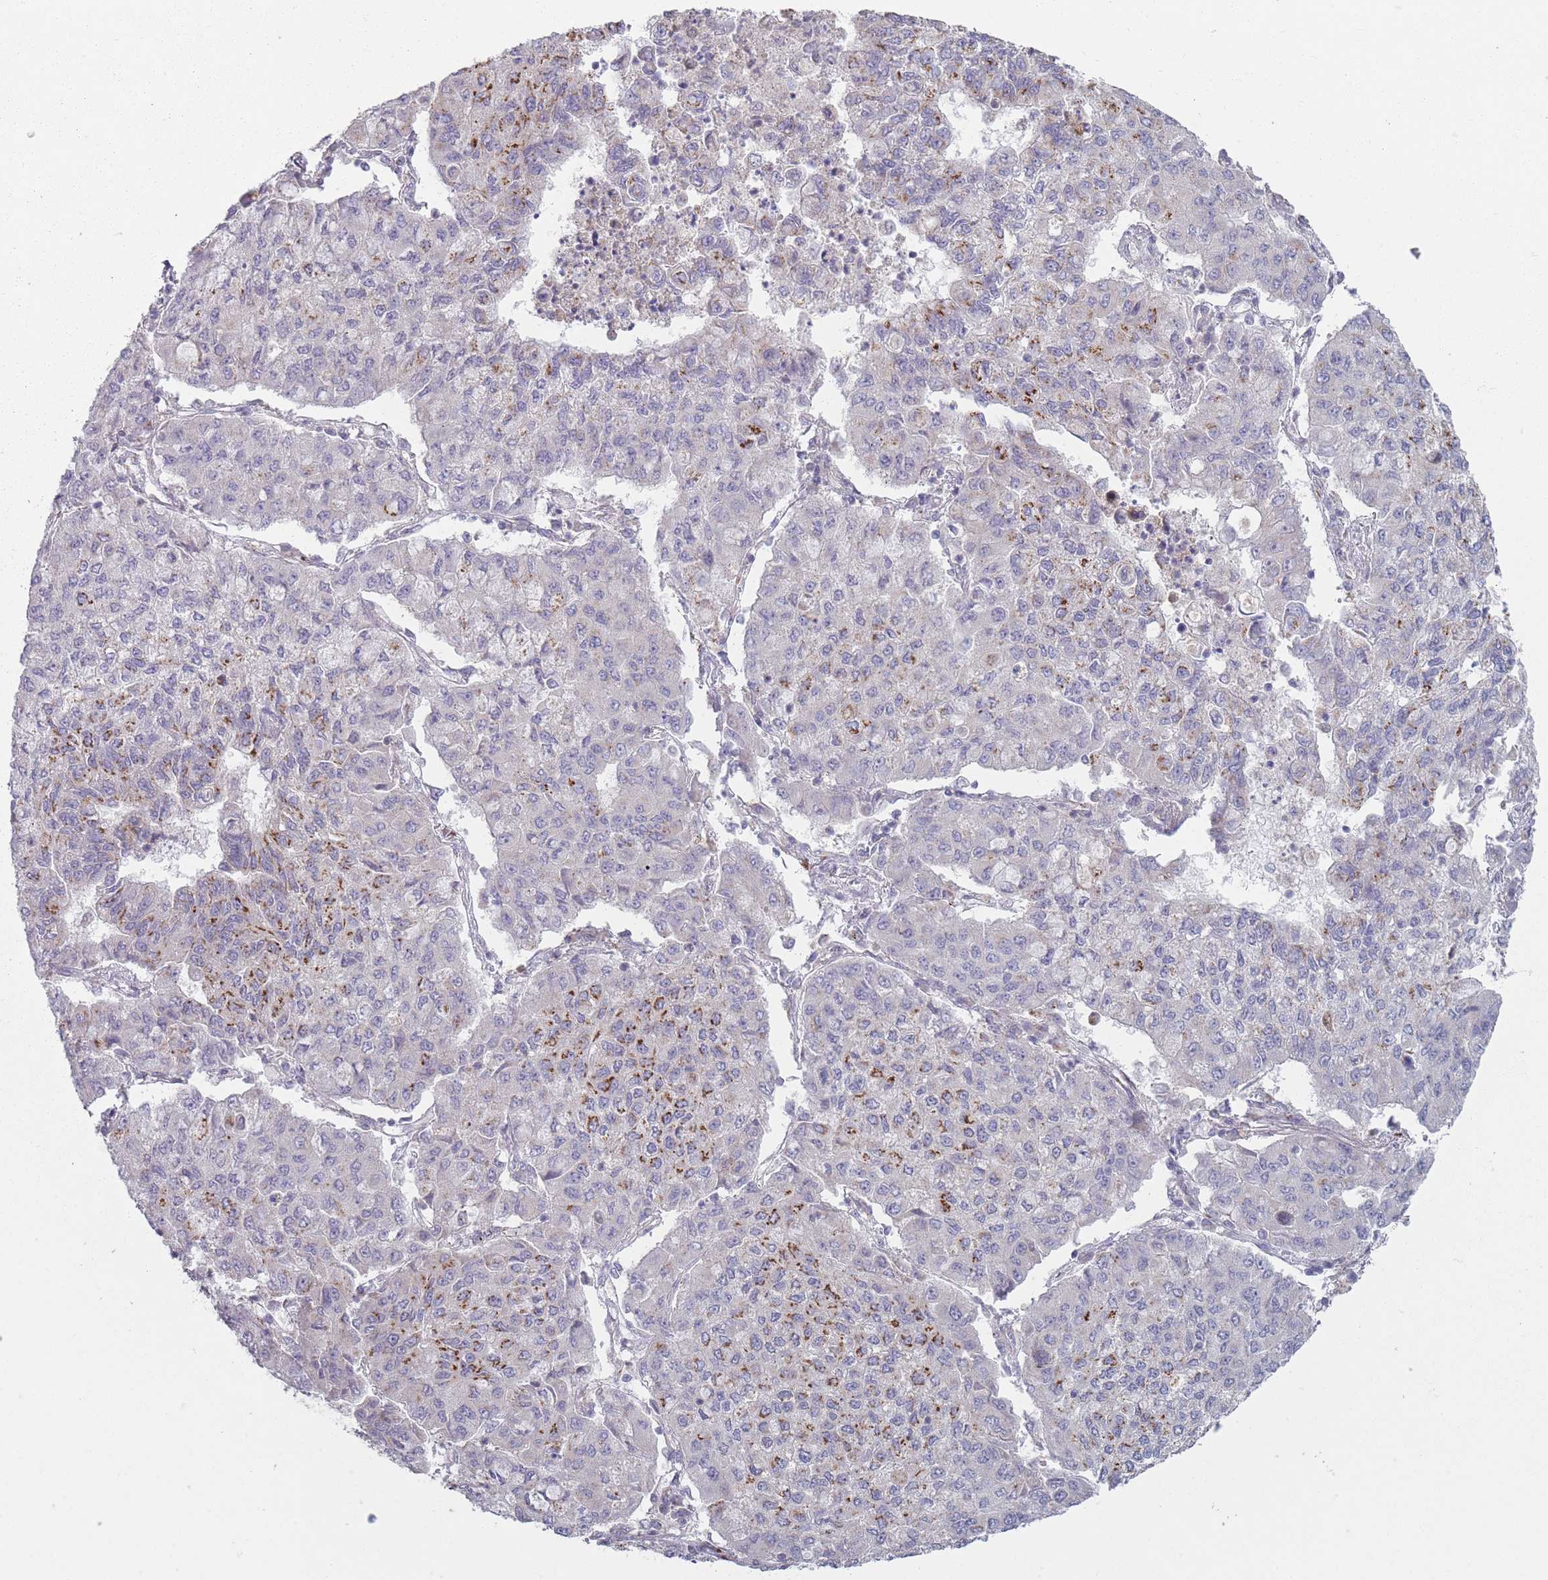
{"staining": {"intensity": "strong", "quantity": "<25%", "location": "cytoplasmic/membranous"}, "tissue": "lung cancer", "cell_type": "Tumor cells", "image_type": "cancer", "snomed": [{"axis": "morphology", "description": "Squamous cell carcinoma, NOS"}, {"axis": "topography", "description": "Lung"}], "caption": "The micrograph demonstrates staining of lung cancer (squamous cell carcinoma), revealing strong cytoplasmic/membranous protein positivity (brown color) within tumor cells.", "gene": "AKAIN1", "patient": {"sex": "male", "age": 74}}